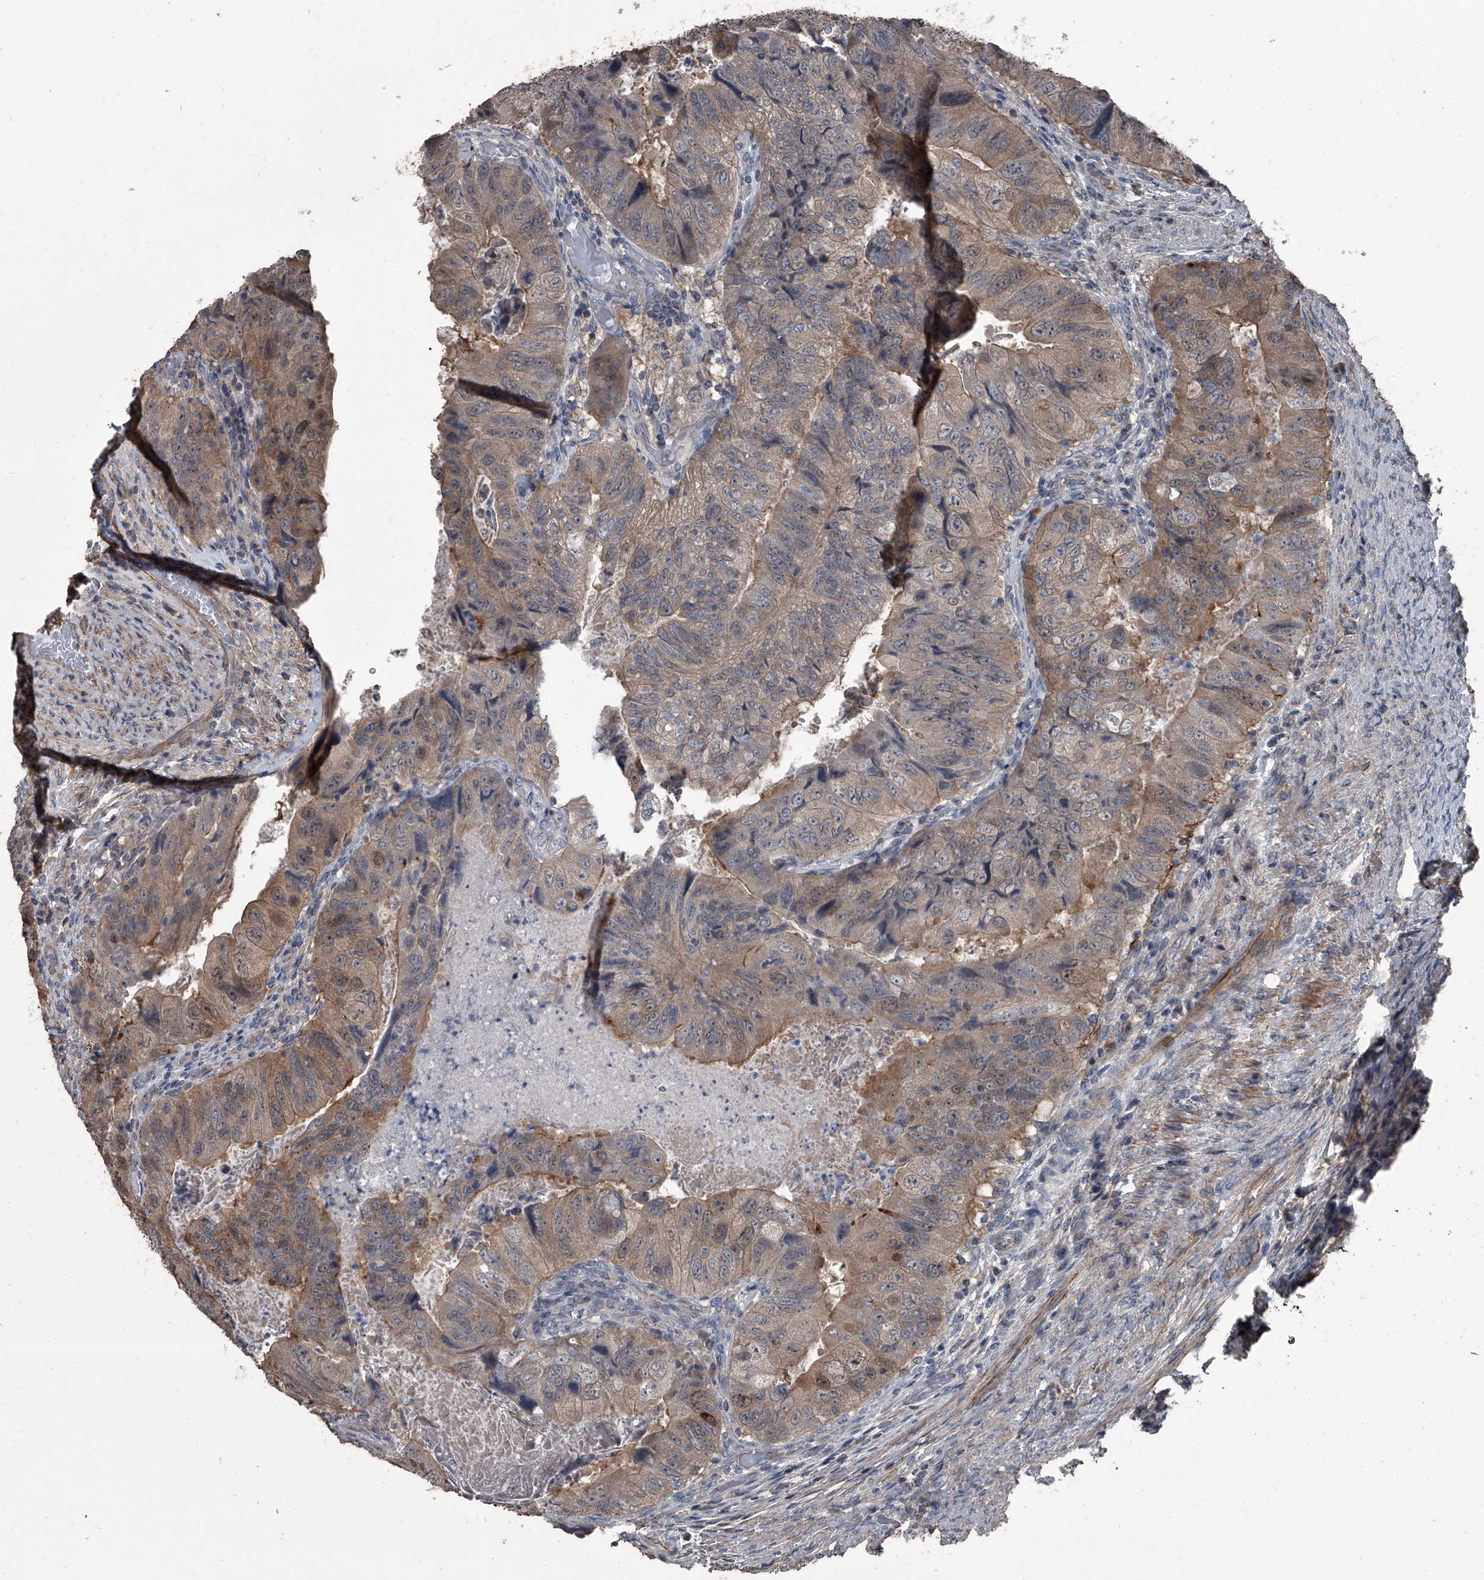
{"staining": {"intensity": "weak", "quantity": "25%-75%", "location": "cytoplasmic/membranous"}, "tissue": "colorectal cancer", "cell_type": "Tumor cells", "image_type": "cancer", "snomed": [{"axis": "morphology", "description": "Adenocarcinoma, NOS"}, {"axis": "topography", "description": "Rectum"}], "caption": "A micrograph of human colorectal cancer stained for a protein exhibits weak cytoplasmic/membranous brown staining in tumor cells.", "gene": "OARD1", "patient": {"sex": "male", "age": 63}}